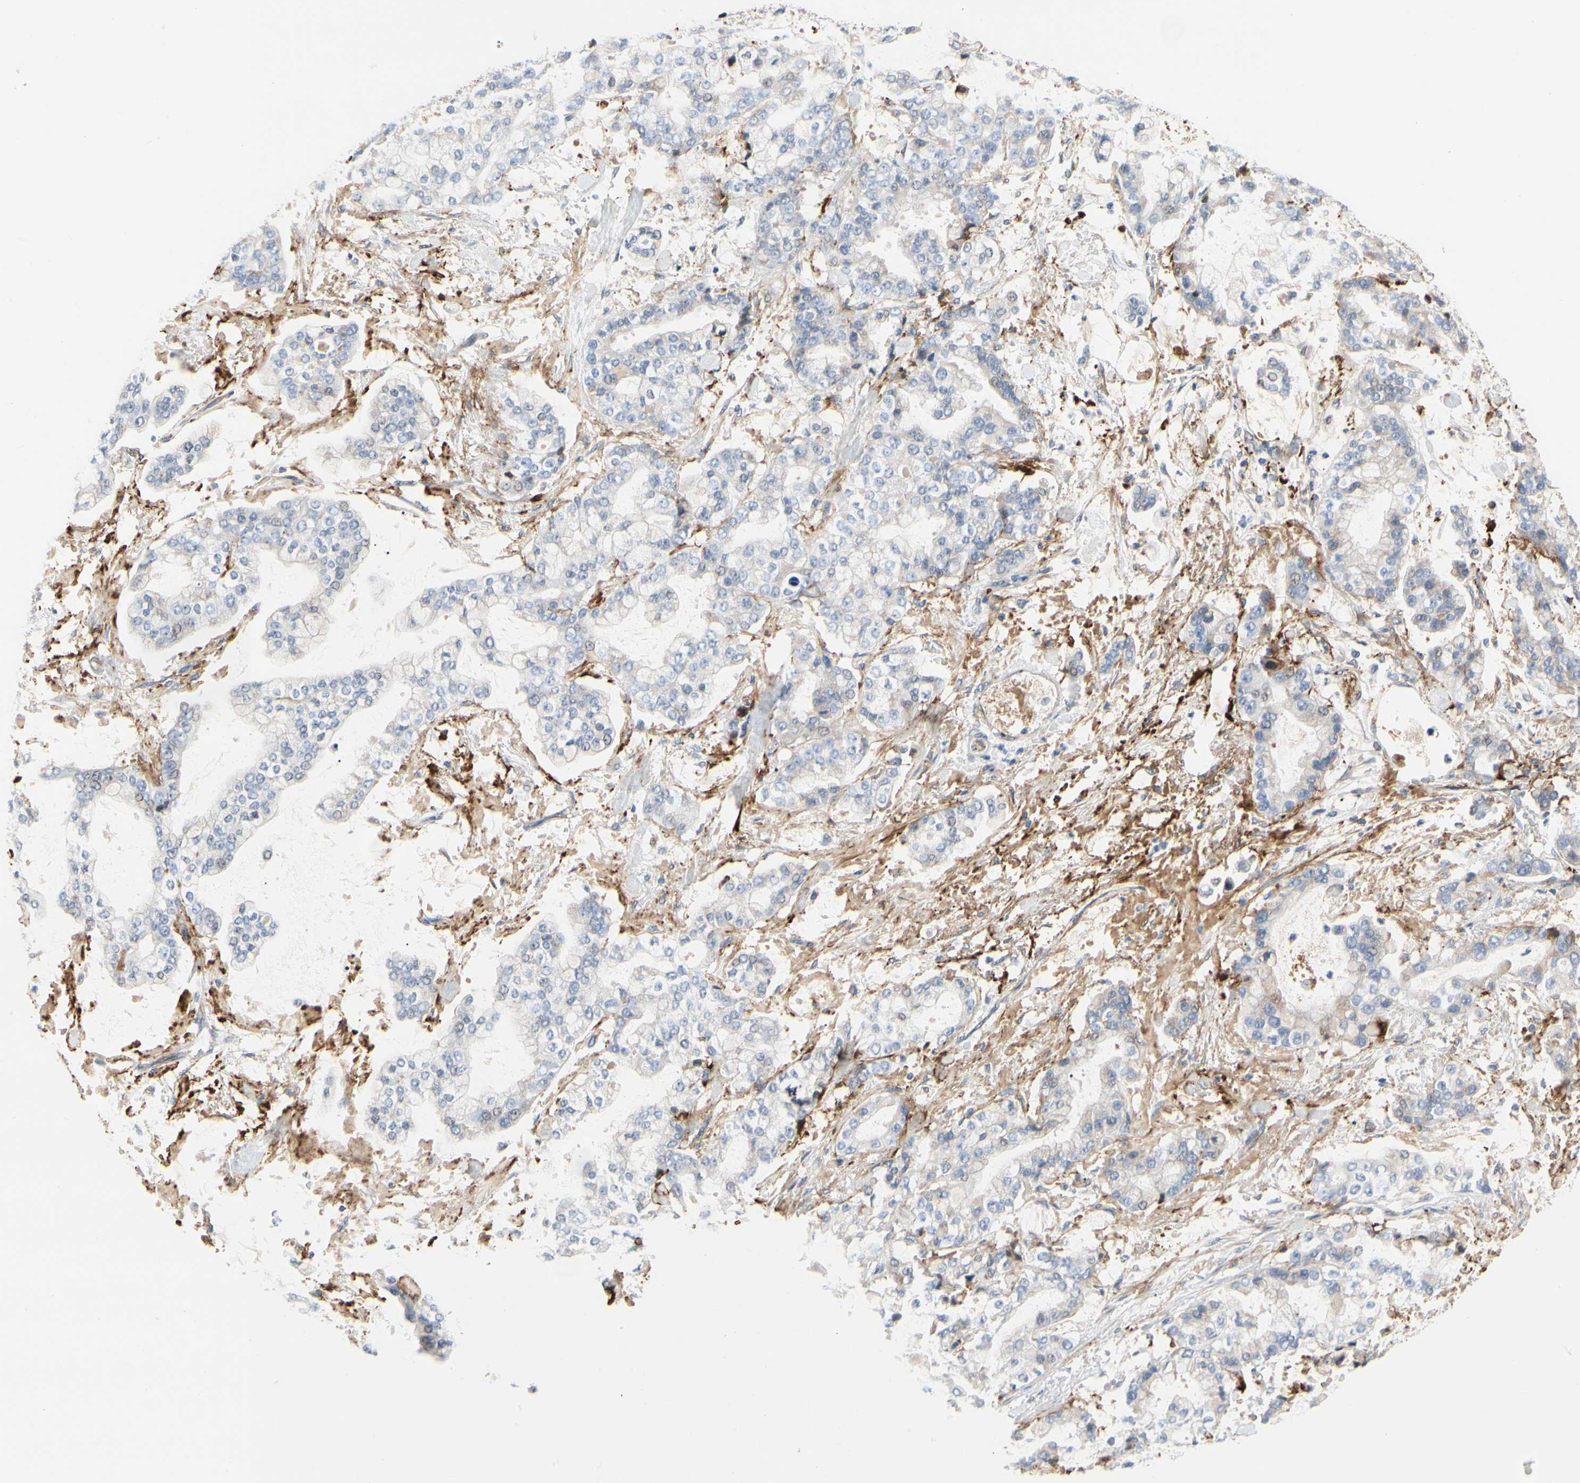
{"staining": {"intensity": "weak", "quantity": ">75%", "location": "cytoplasmic/membranous"}, "tissue": "stomach cancer", "cell_type": "Tumor cells", "image_type": "cancer", "snomed": [{"axis": "morphology", "description": "Normal tissue, NOS"}, {"axis": "morphology", "description": "Adenocarcinoma, NOS"}, {"axis": "topography", "description": "Stomach, upper"}, {"axis": "topography", "description": "Stomach"}], "caption": "Stomach cancer (adenocarcinoma) stained for a protein exhibits weak cytoplasmic/membranous positivity in tumor cells.", "gene": "FGB", "patient": {"sex": "male", "age": 76}}